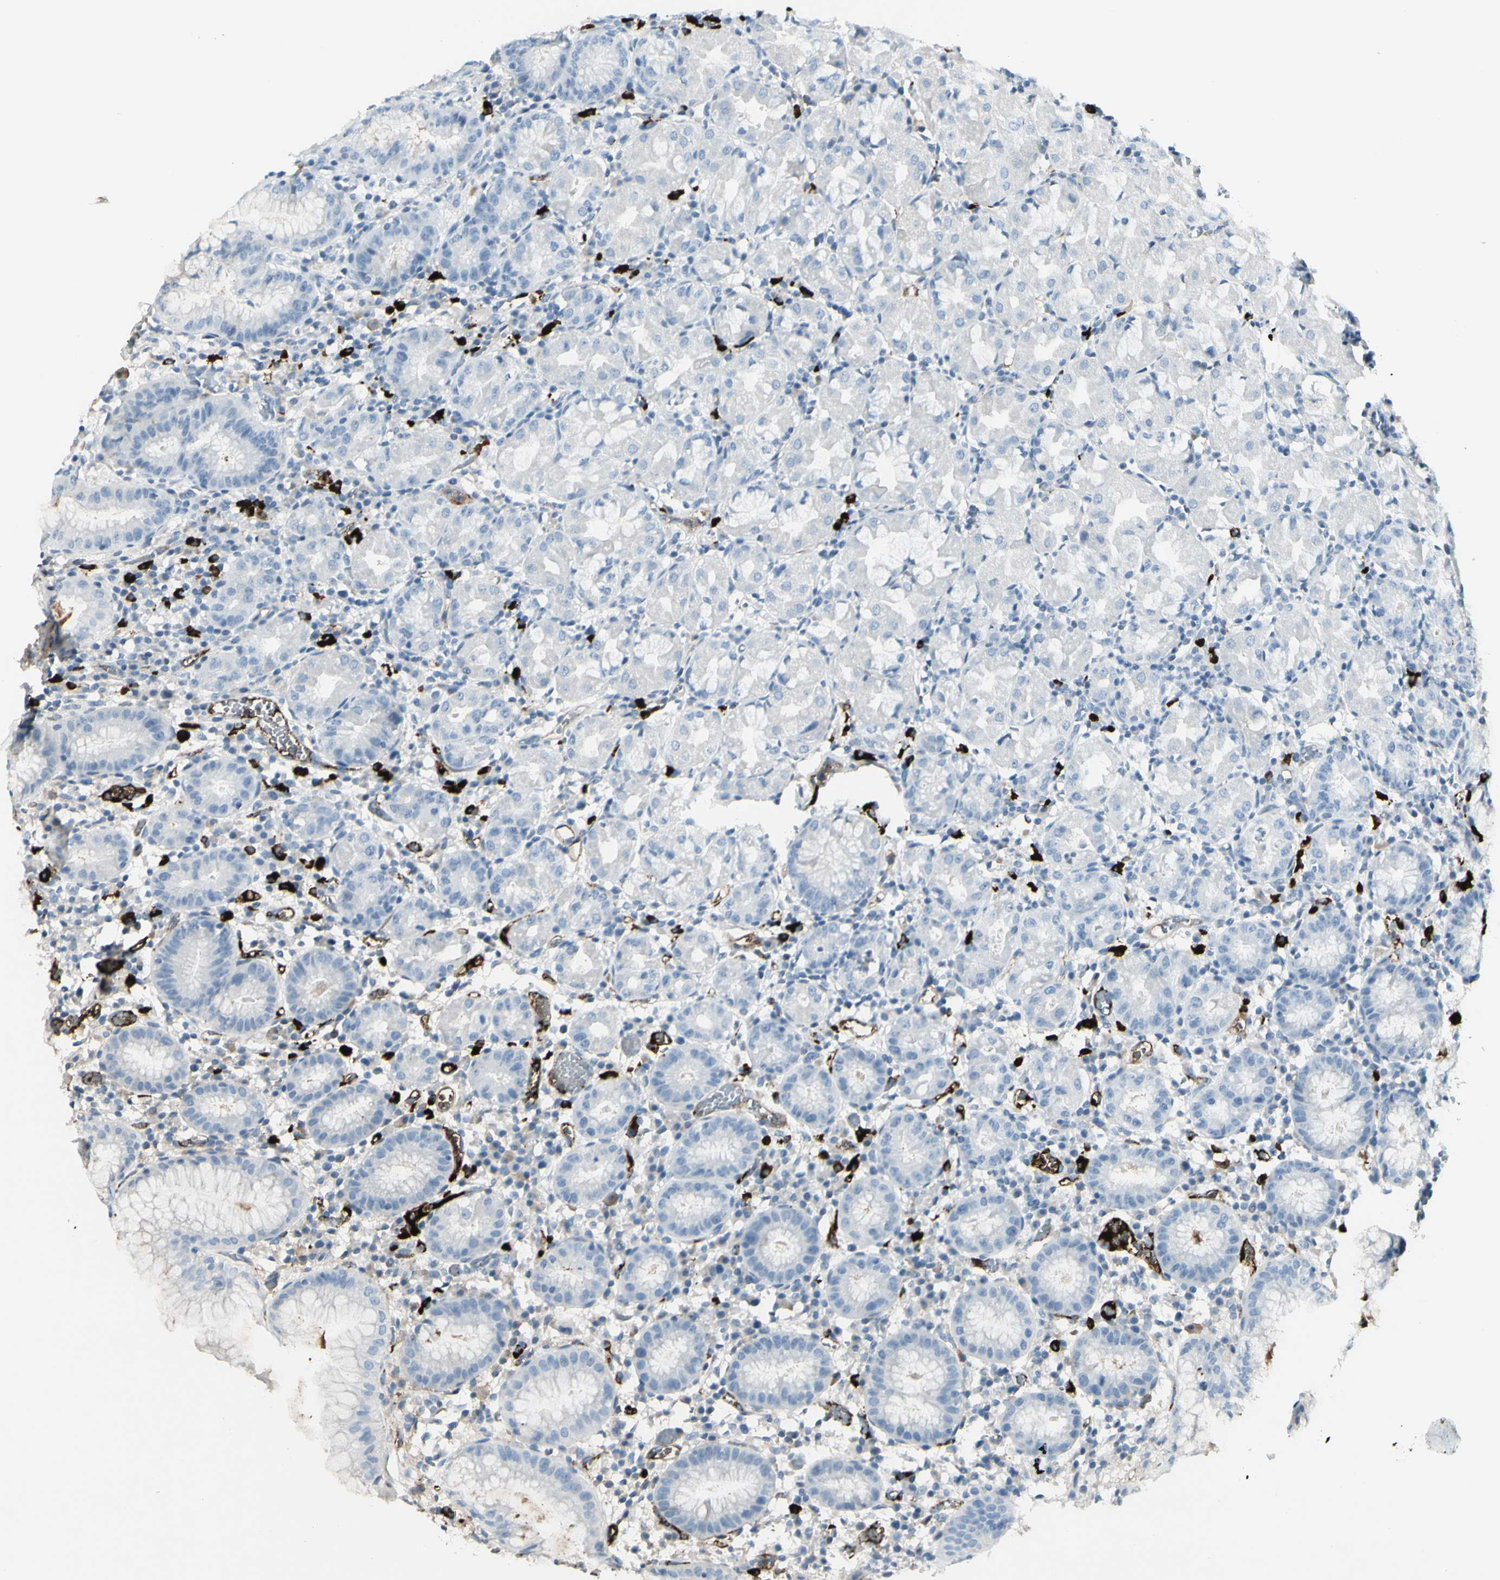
{"staining": {"intensity": "weak", "quantity": "<25%", "location": "cytoplasmic/membranous"}, "tissue": "stomach", "cell_type": "Glandular cells", "image_type": "normal", "snomed": [{"axis": "morphology", "description": "Normal tissue, NOS"}, {"axis": "topography", "description": "Stomach"}, {"axis": "topography", "description": "Stomach, lower"}], "caption": "Stomach stained for a protein using immunohistochemistry (IHC) exhibits no positivity glandular cells.", "gene": "IGHG1", "patient": {"sex": "female", "age": 75}}